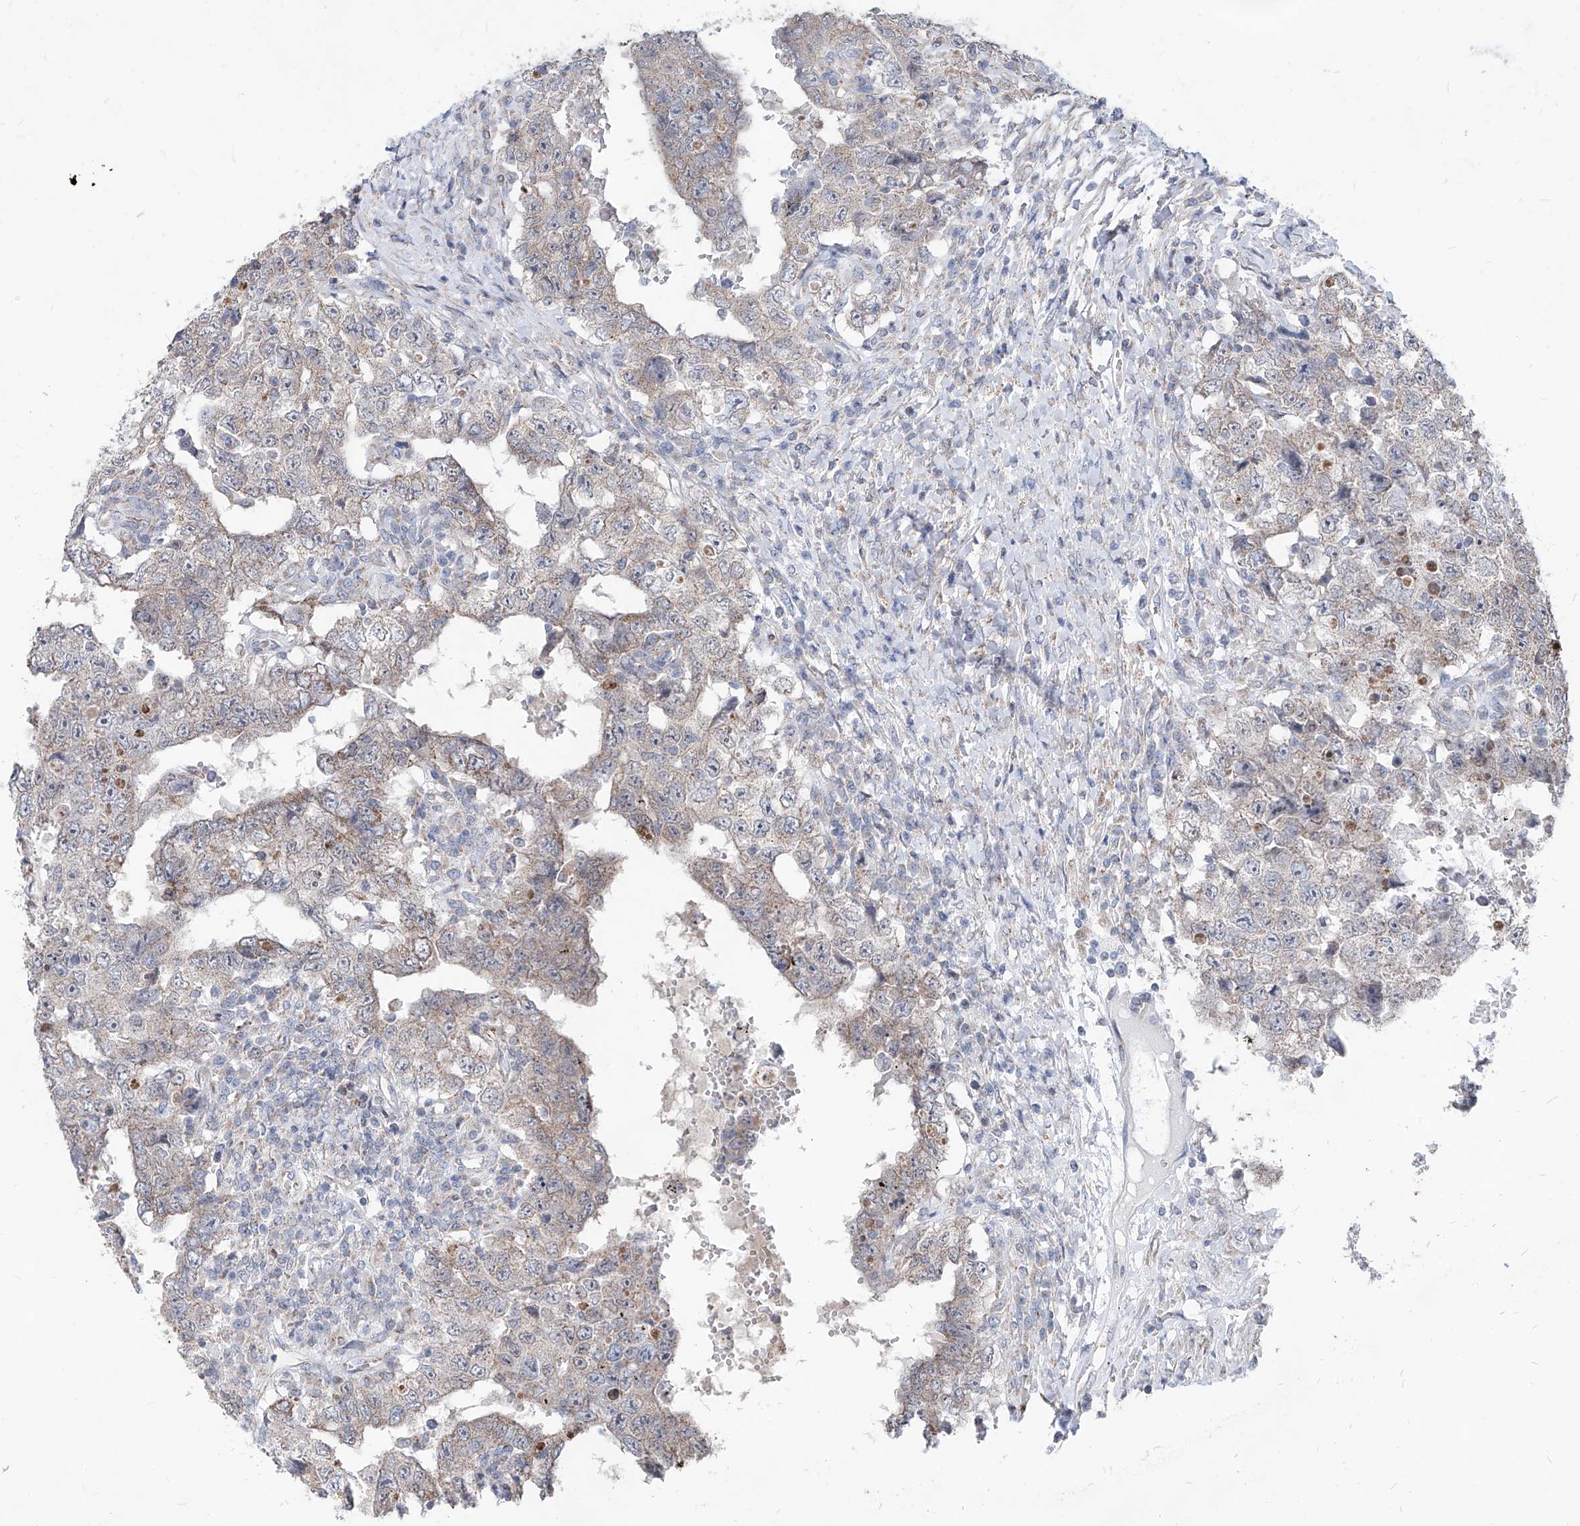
{"staining": {"intensity": "weak", "quantity": "25%-75%", "location": "cytoplasmic/membranous"}, "tissue": "testis cancer", "cell_type": "Tumor cells", "image_type": "cancer", "snomed": [{"axis": "morphology", "description": "Carcinoma, Embryonal, NOS"}, {"axis": "topography", "description": "Testis"}], "caption": "Immunohistochemical staining of testis cancer displays weak cytoplasmic/membranous protein positivity in approximately 25%-75% of tumor cells.", "gene": "AGPS", "patient": {"sex": "male", "age": 26}}